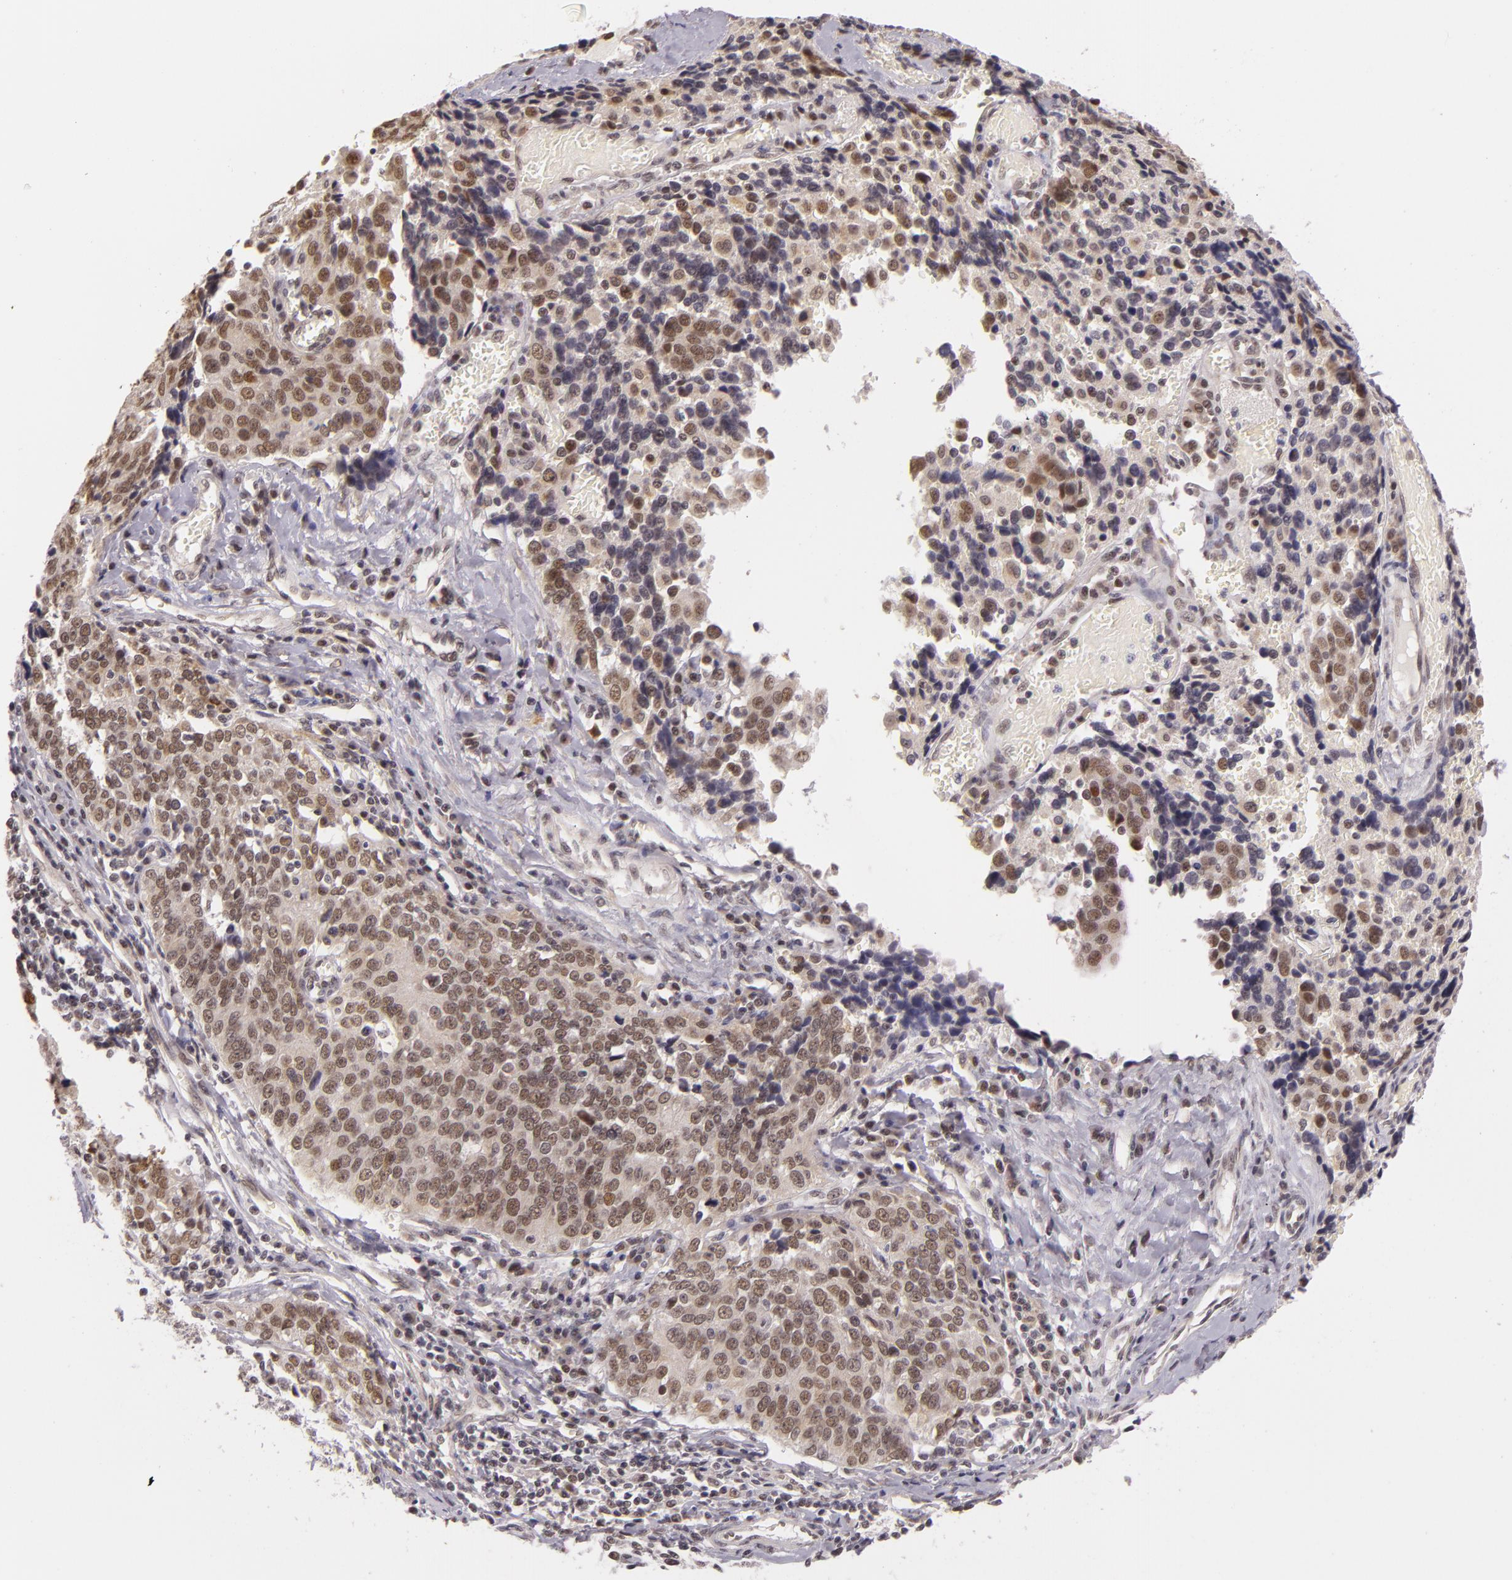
{"staining": {"intensity": "weak", "quantity": "25%-75%", "location": "cytoplasmic/membranous,nuclear"}, "tissue": "ovarian cancer", "cell_type": "Tumor cells", "image_type": "cancer", "snomed": [{"axis": "morphology", "description": "Carcinoma, endometroid"}, {"axis": "topography", "description": "Ovary"}], "caption": "Immunohistochemical staining of ovarian cancer demonstrates low levels of weak cytoplasmic/membranous and nuclear positivity in approximately 25%-75% of tumor cells.", "gene": "ALX1", "patient": {"sex": "female", "age": 75}}